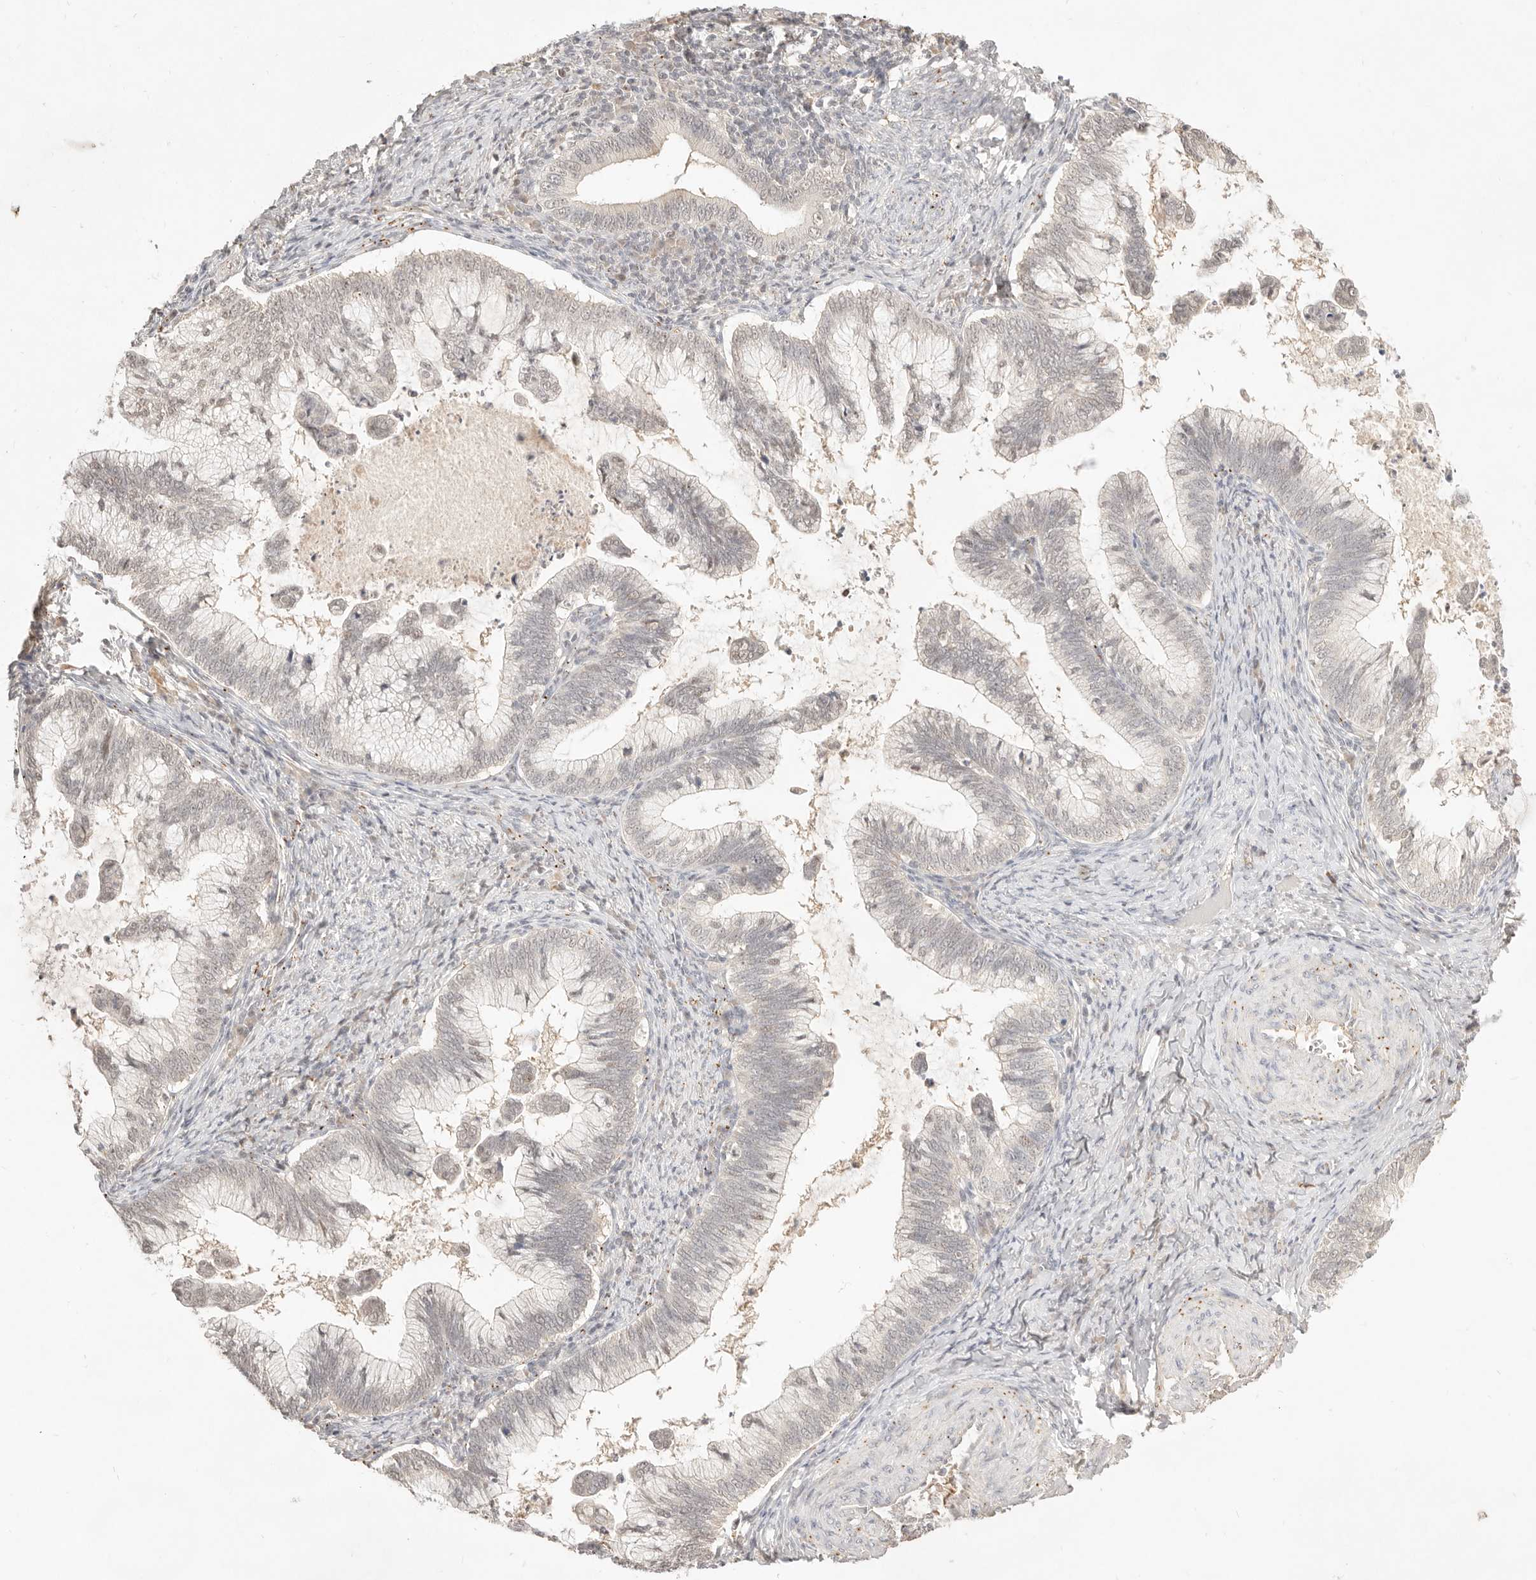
{"staining": {"intensity": "weak", "quantity": "25%-75%", "location": "nuclear"}, "tissue": "cervical cancer", "cell_type": "Tumor cells", "image_type": "cancer", "snomed": [{"axis": "morphology", "description": "Adenocarcinoma, NOS"}, {"axis": "topography", "description": "Cervix"}], "caption": "Brown immunohistochemical staining in cervical adenocarcinoma reveals weak nuclear positivity in about 25%-75% of tumor cells. Using DAB (brown) and hematoxylin (blue) stains, captured at high magnification using brightfield microscopy.", "gene": "MEP1A", "patient": {"sex": "female", "age": 36}}